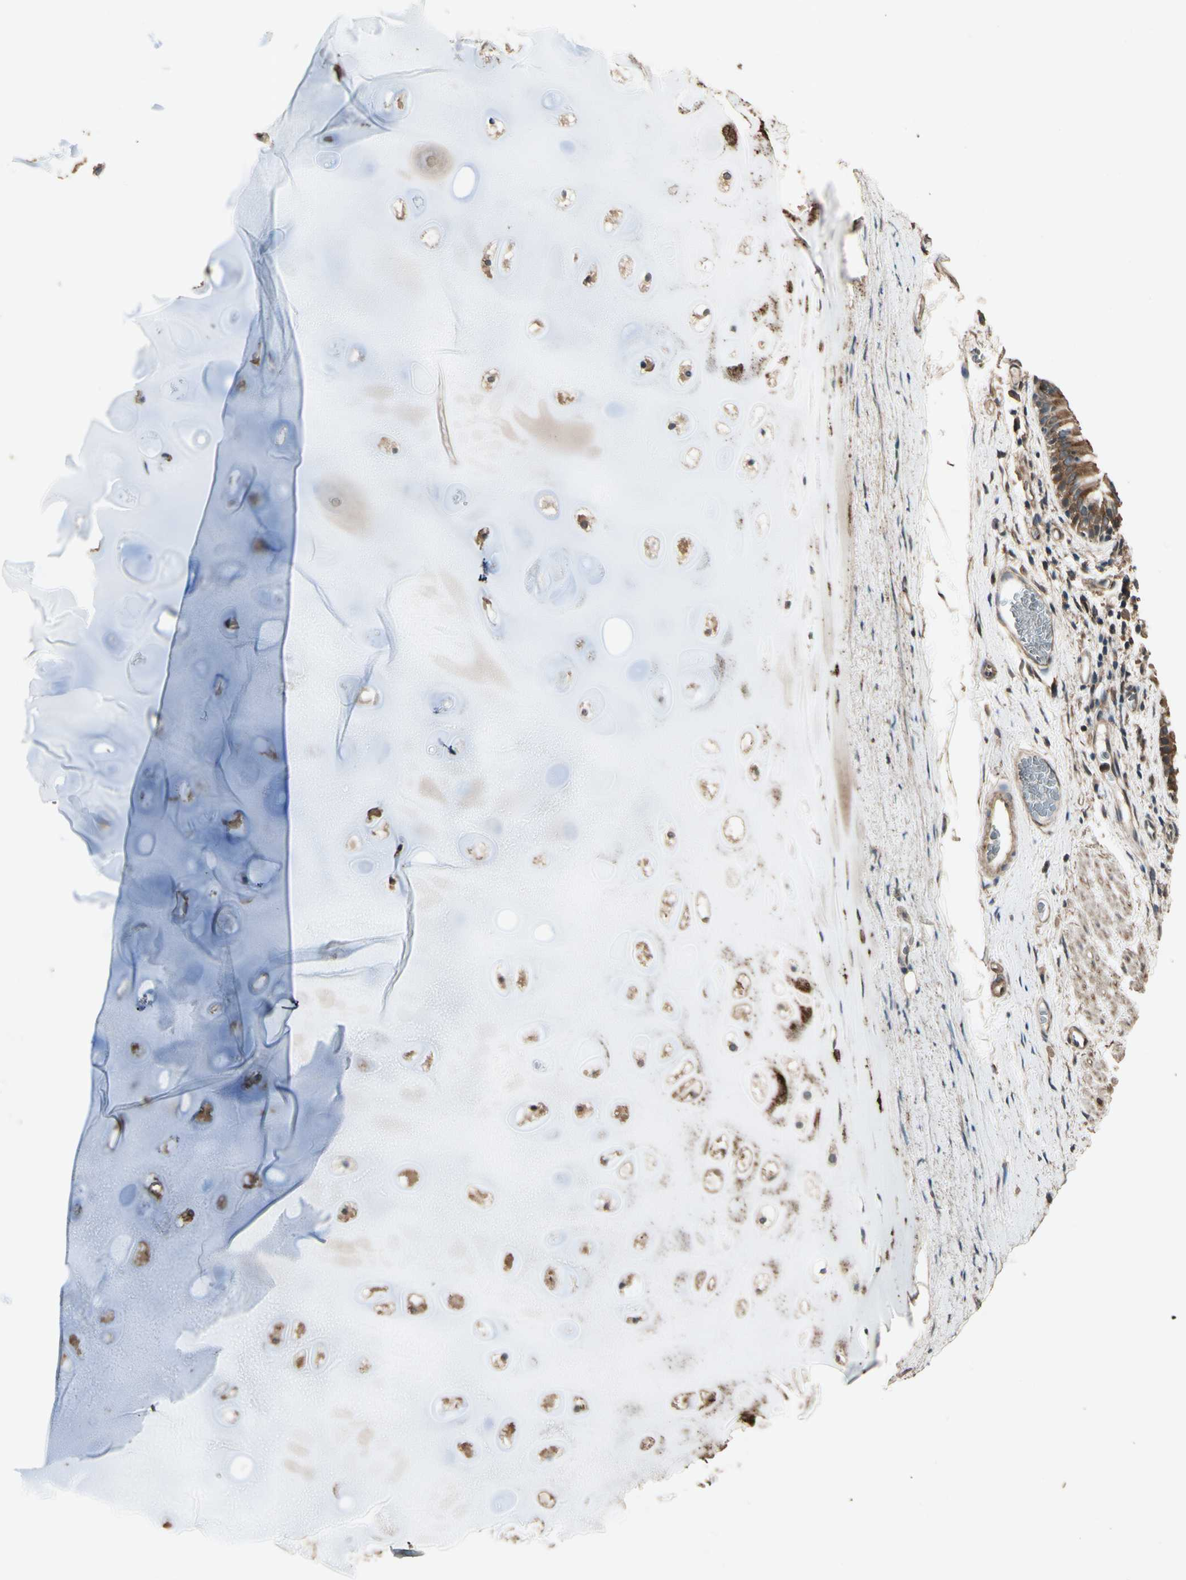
{"staining": {"intensity": "moderate", "quantity": ">75%", "location": "cytoplasmic/membranous"}, "tissue": "bronchus", "cell_type": "Respiratory epithelial cells", "image_type": "normal", "snomed": [{"axis": "morphology", "description": "Normal tissue, NOS"}, {"axis": "morphology", "description": "Malignant melanoma, Metastatic site"}, {"axis": "topography", "description": "Bronchus"}, {"axis": "topography", "description": "Lung"}], "caption": "Bronchus stained with a brown dye demonstrates moderate cytoplasmic/membranous positive expression in about >75% of respiratory epithelial cells.", "gene": "TSPO", "patient": {"sex": "male", "age": 64}}